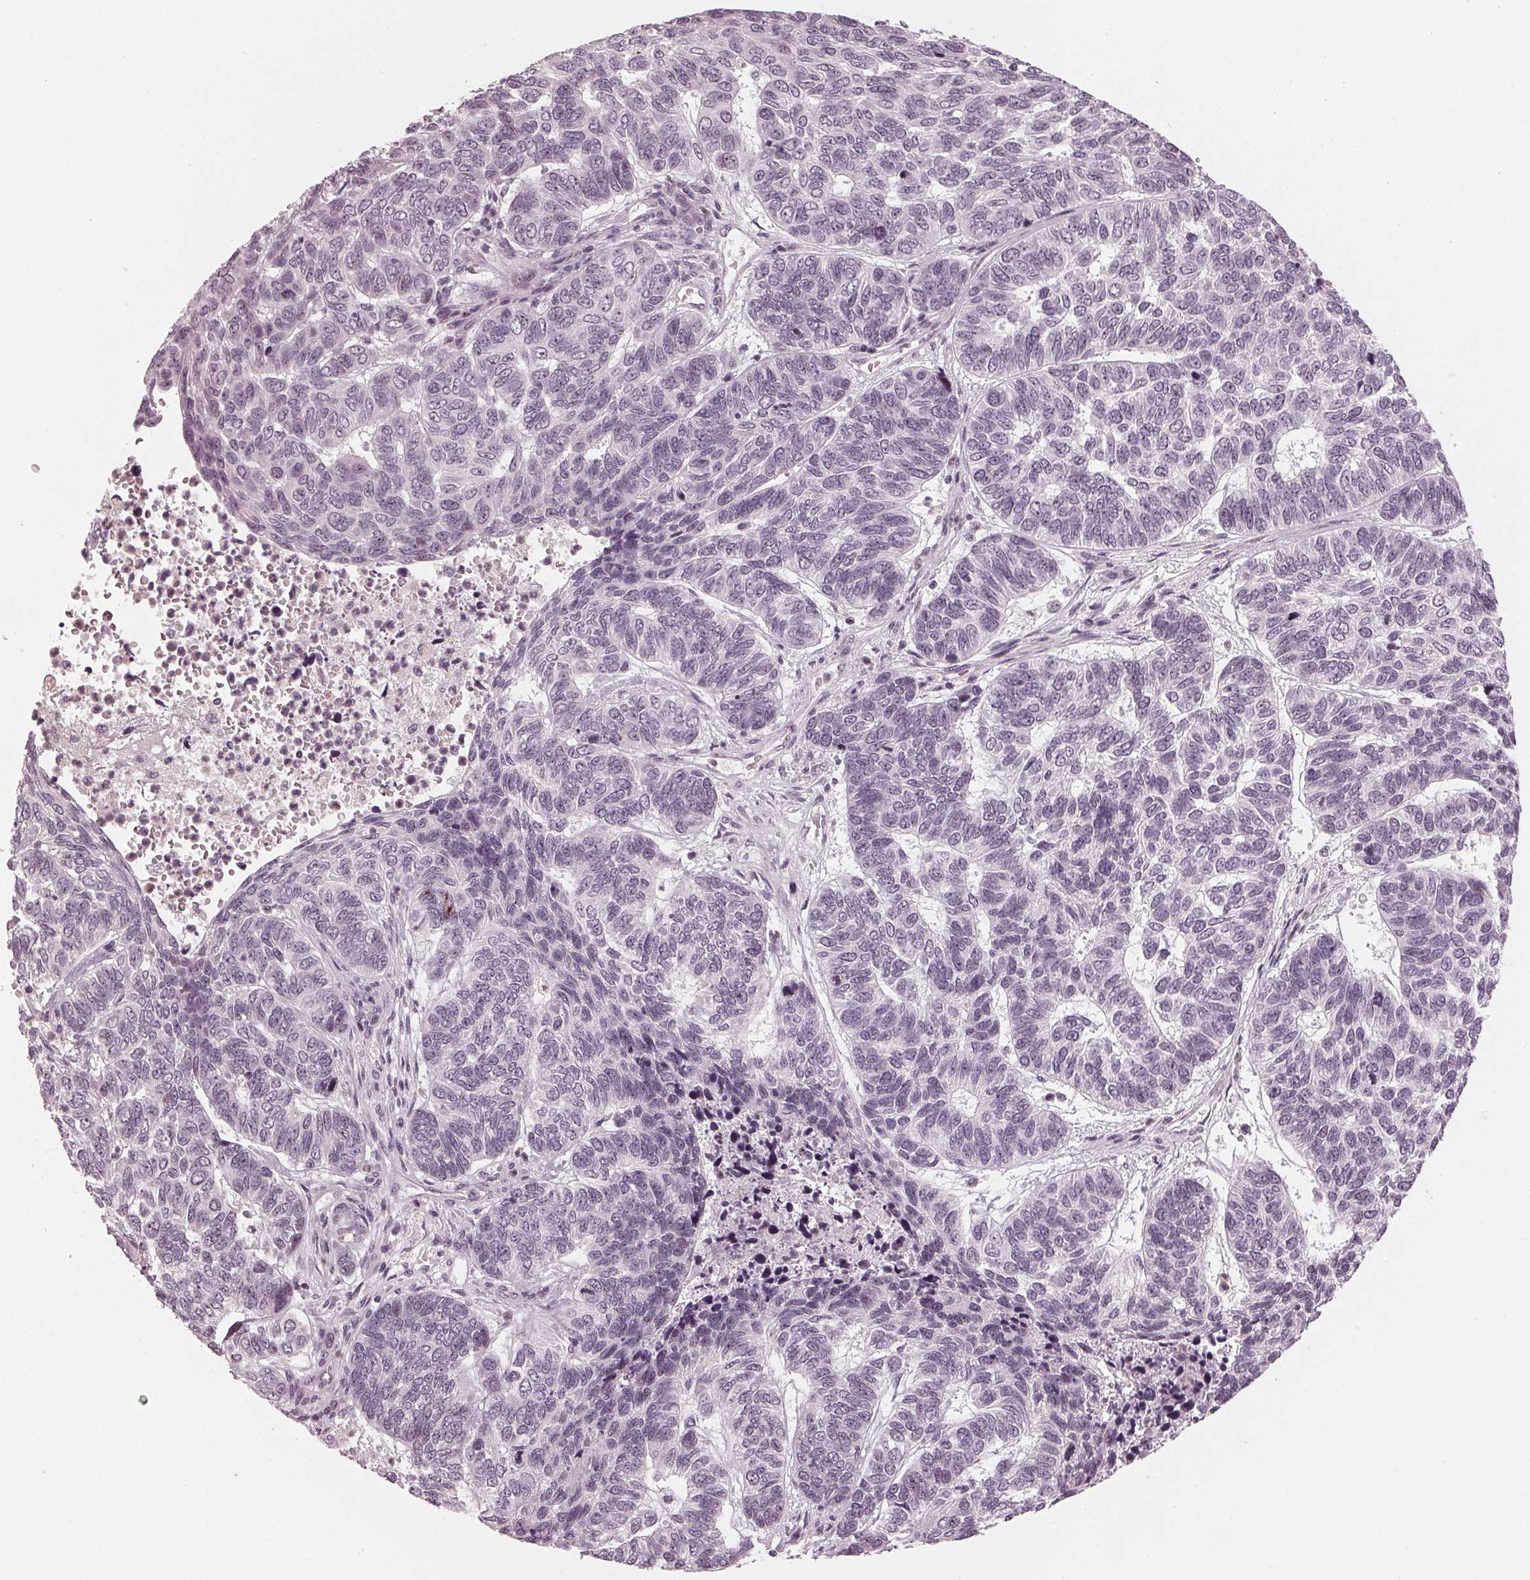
{"staining": {"intensity": "negative", "quantity": "none", "location": "none"}, "tissue": "skin cancer", "cell_type": "Tumor cells", "image_type": "cancer", "snomed": [{"axis": "morphology", "description": "Basal cell carcinoma"}, {"axis": "topography", "description": "Skin"}], "caption": "Immunohistochemical staining of human basal cell carcinoma (skin) displays no significant staining in tumor cells.", "gene": "ADPRHL1", "patient": {"sex": "female", "age": 65}}